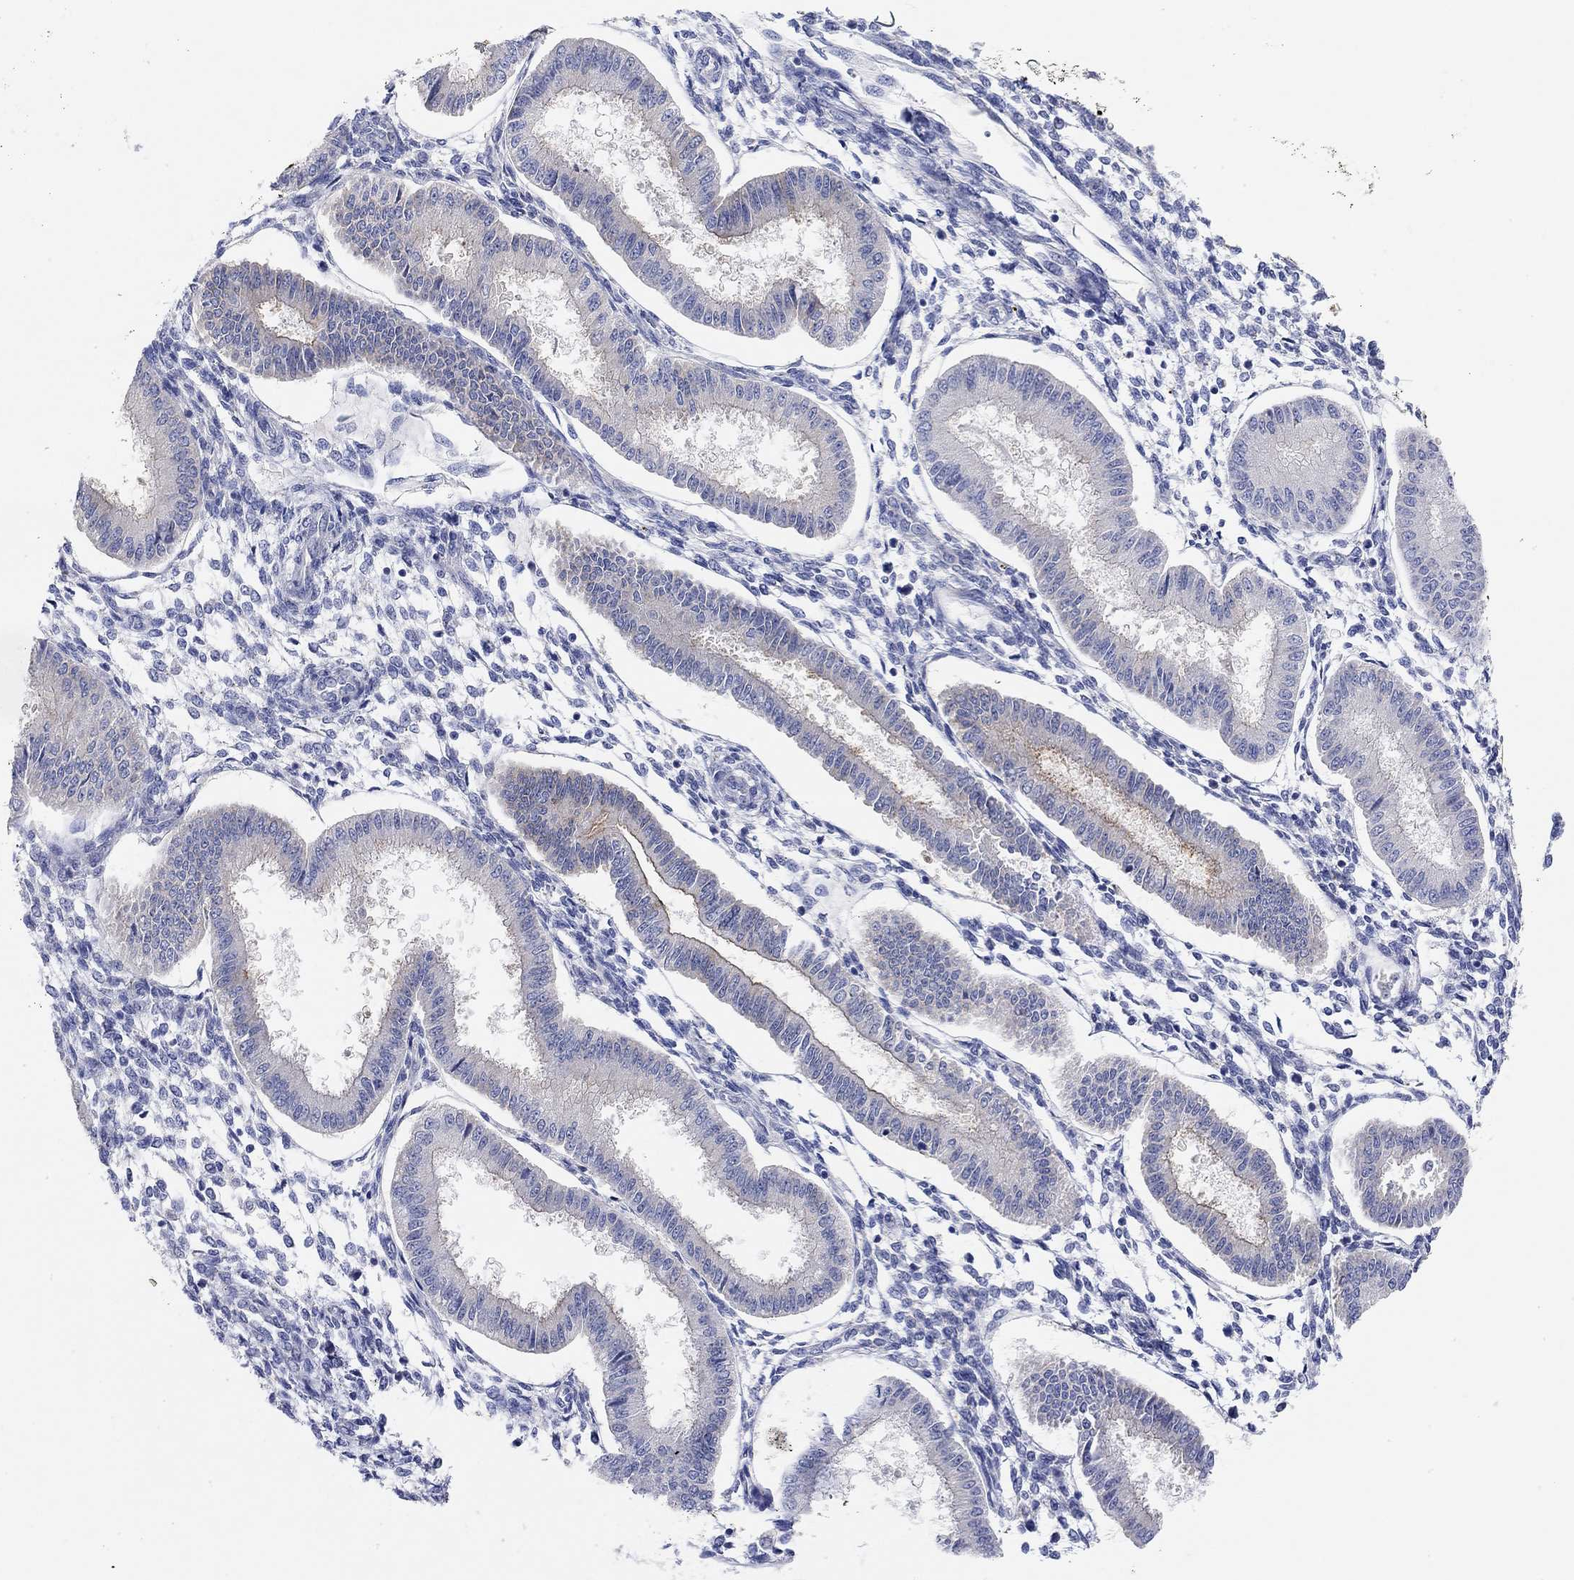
{"staining": {"intensity": "negative", "quantity": "none", "location": "none"}, "tissue": "endometrium", "cell_type": "Cells in endometrial stroma", "image_type": "normal", "snomed": [{"axis": "morphology", "description": "Normal tissue, NOS"}, {"axis": "topography", "description": "Endometrium"}], "caption": "The image displays no staining of cells in endometrial stroma in normal endometrium.", "gene": "RGS1", "patient": {"sex": "female", "age": 43}}